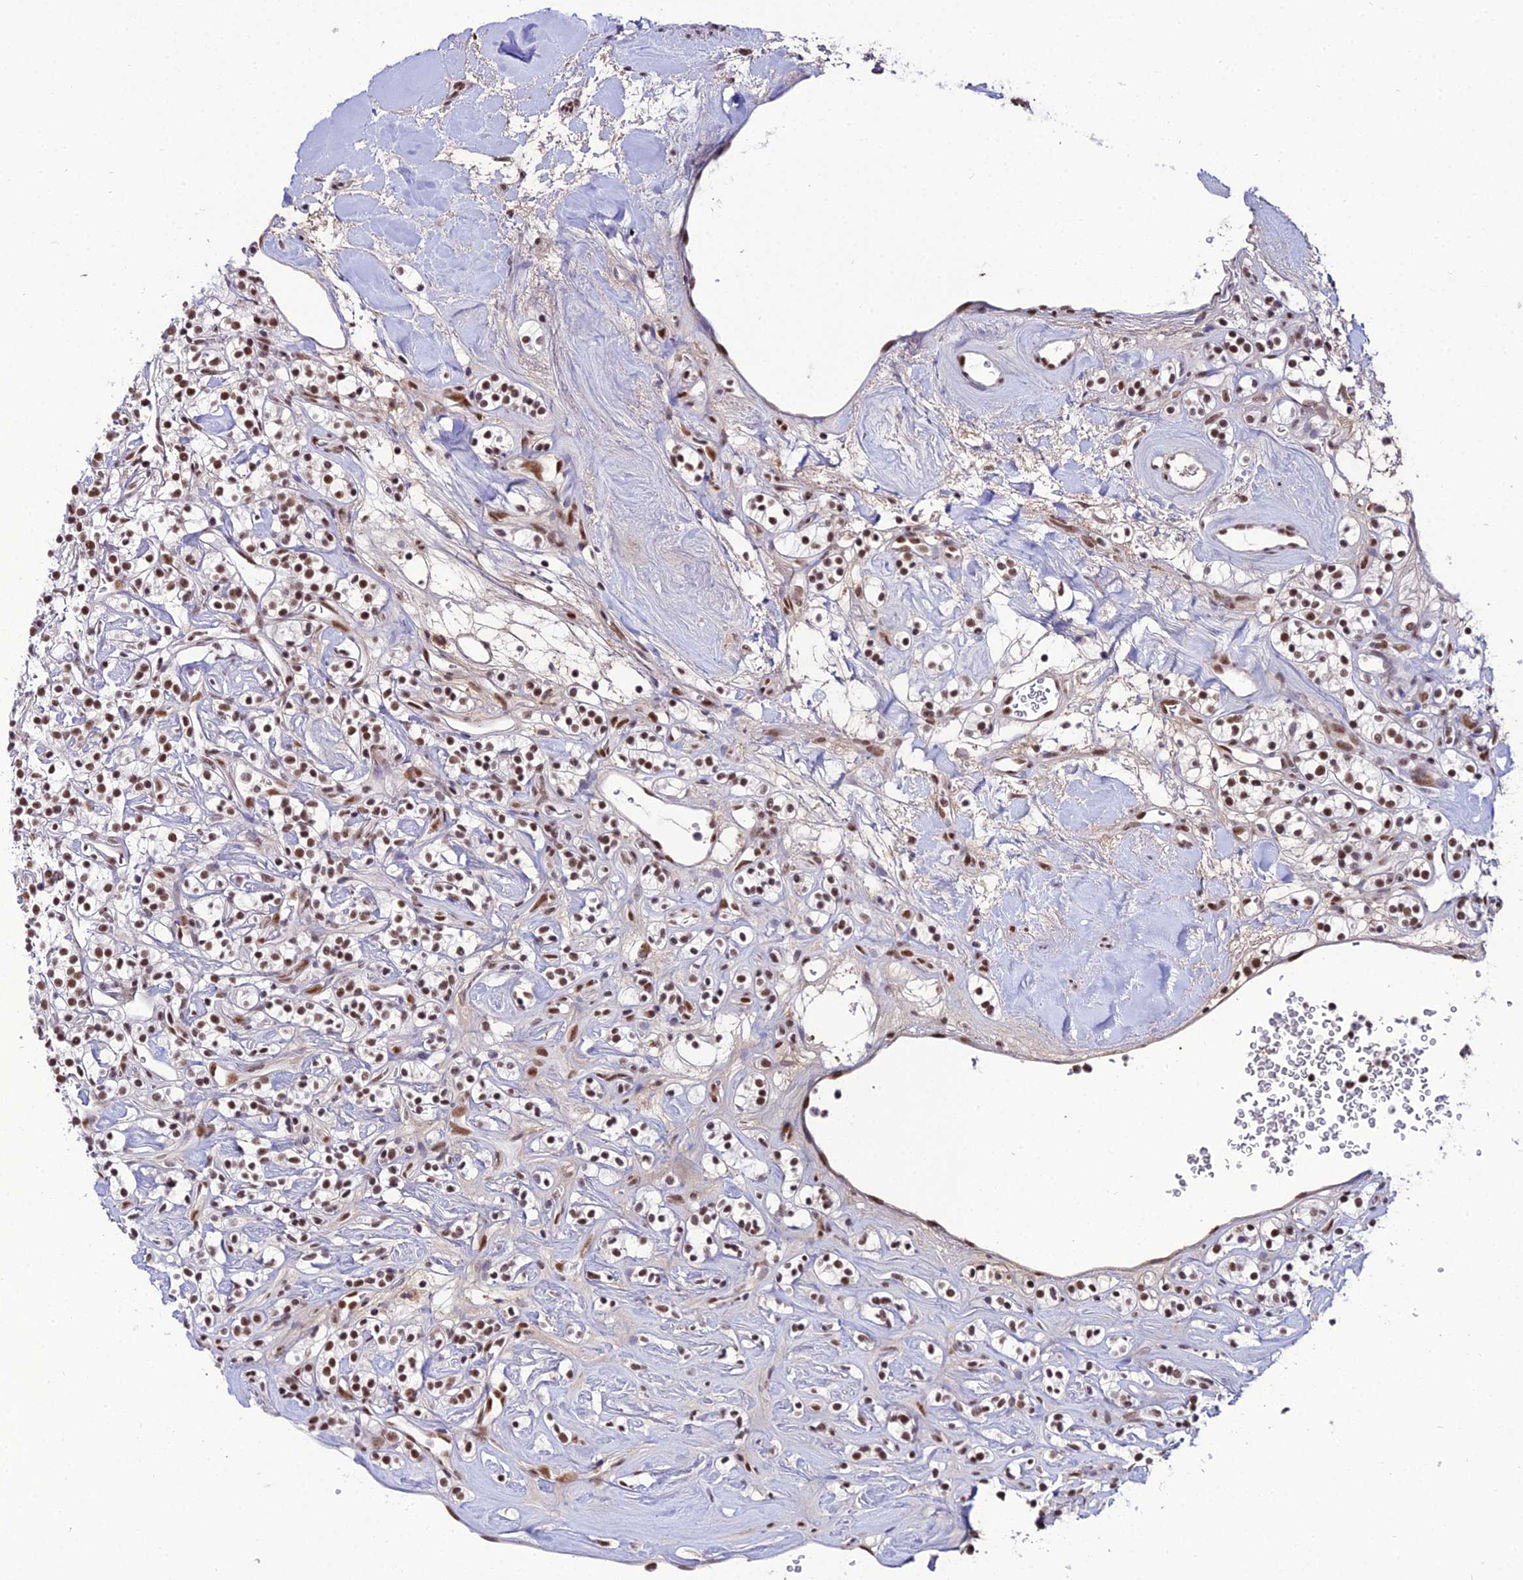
{"staining": {"intensity": "moderate", "quantity": ">75%", "location": "nuclear"}, "tissue": "renal cancer", "cell_type": "Tumor cells", "image_type": "cancer", "snomed": [{"axis": "morphology", "description": "Adenocarcinoma, NOS"}, {"axis": "topography", "description": "Kidney"}], "caption": "Human renal adenocarcinoma stained for a protein (brown) demonstrates moderate nuclear positive expression in about >75% of tumor cells.", "gene": "RBM12", "patient": {"sex": "male", "age": 77}}